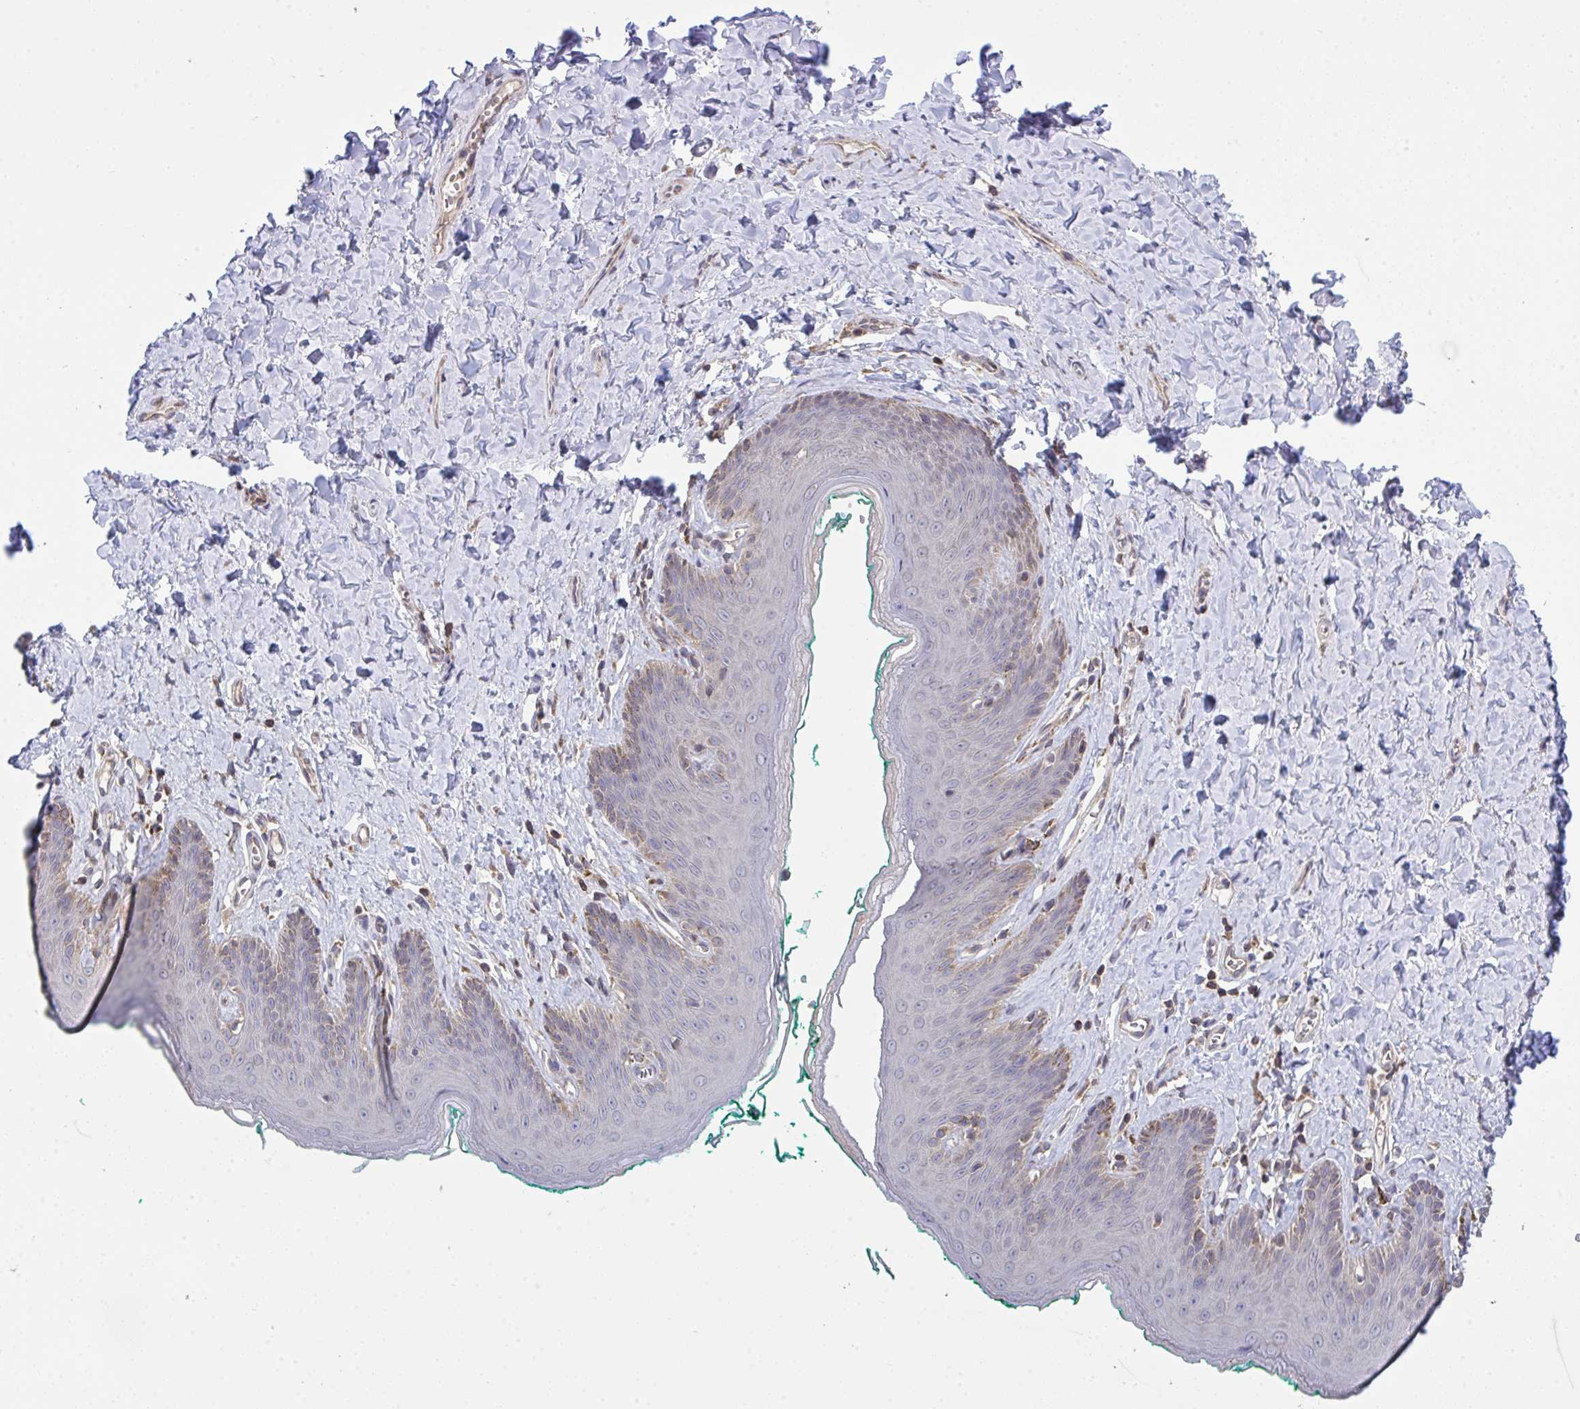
{"staining": {"intensity": "weak", "quantity": "<25%", "location": "cytoplasmic/membranous"}, "tissue": "skin", "cell_type": "Epidermal cells", "image_type": "normal", "snomed": [{"axis": "morphology", "description": "Normal tissue, NOS"}, {"axis": "topography", "description": "Vulva"}, {"axis": "topography", "description": "Peripheral nerve tissue"}], "caption": "This histopathology image is of benign skin stained with immunohistochemistry to label a protein in brown with the nuclei are counter-stained blue. There is no expression in epidermal cells.", "gene": "PPM1H", "patient": {"sex": "female", "age": 66}}